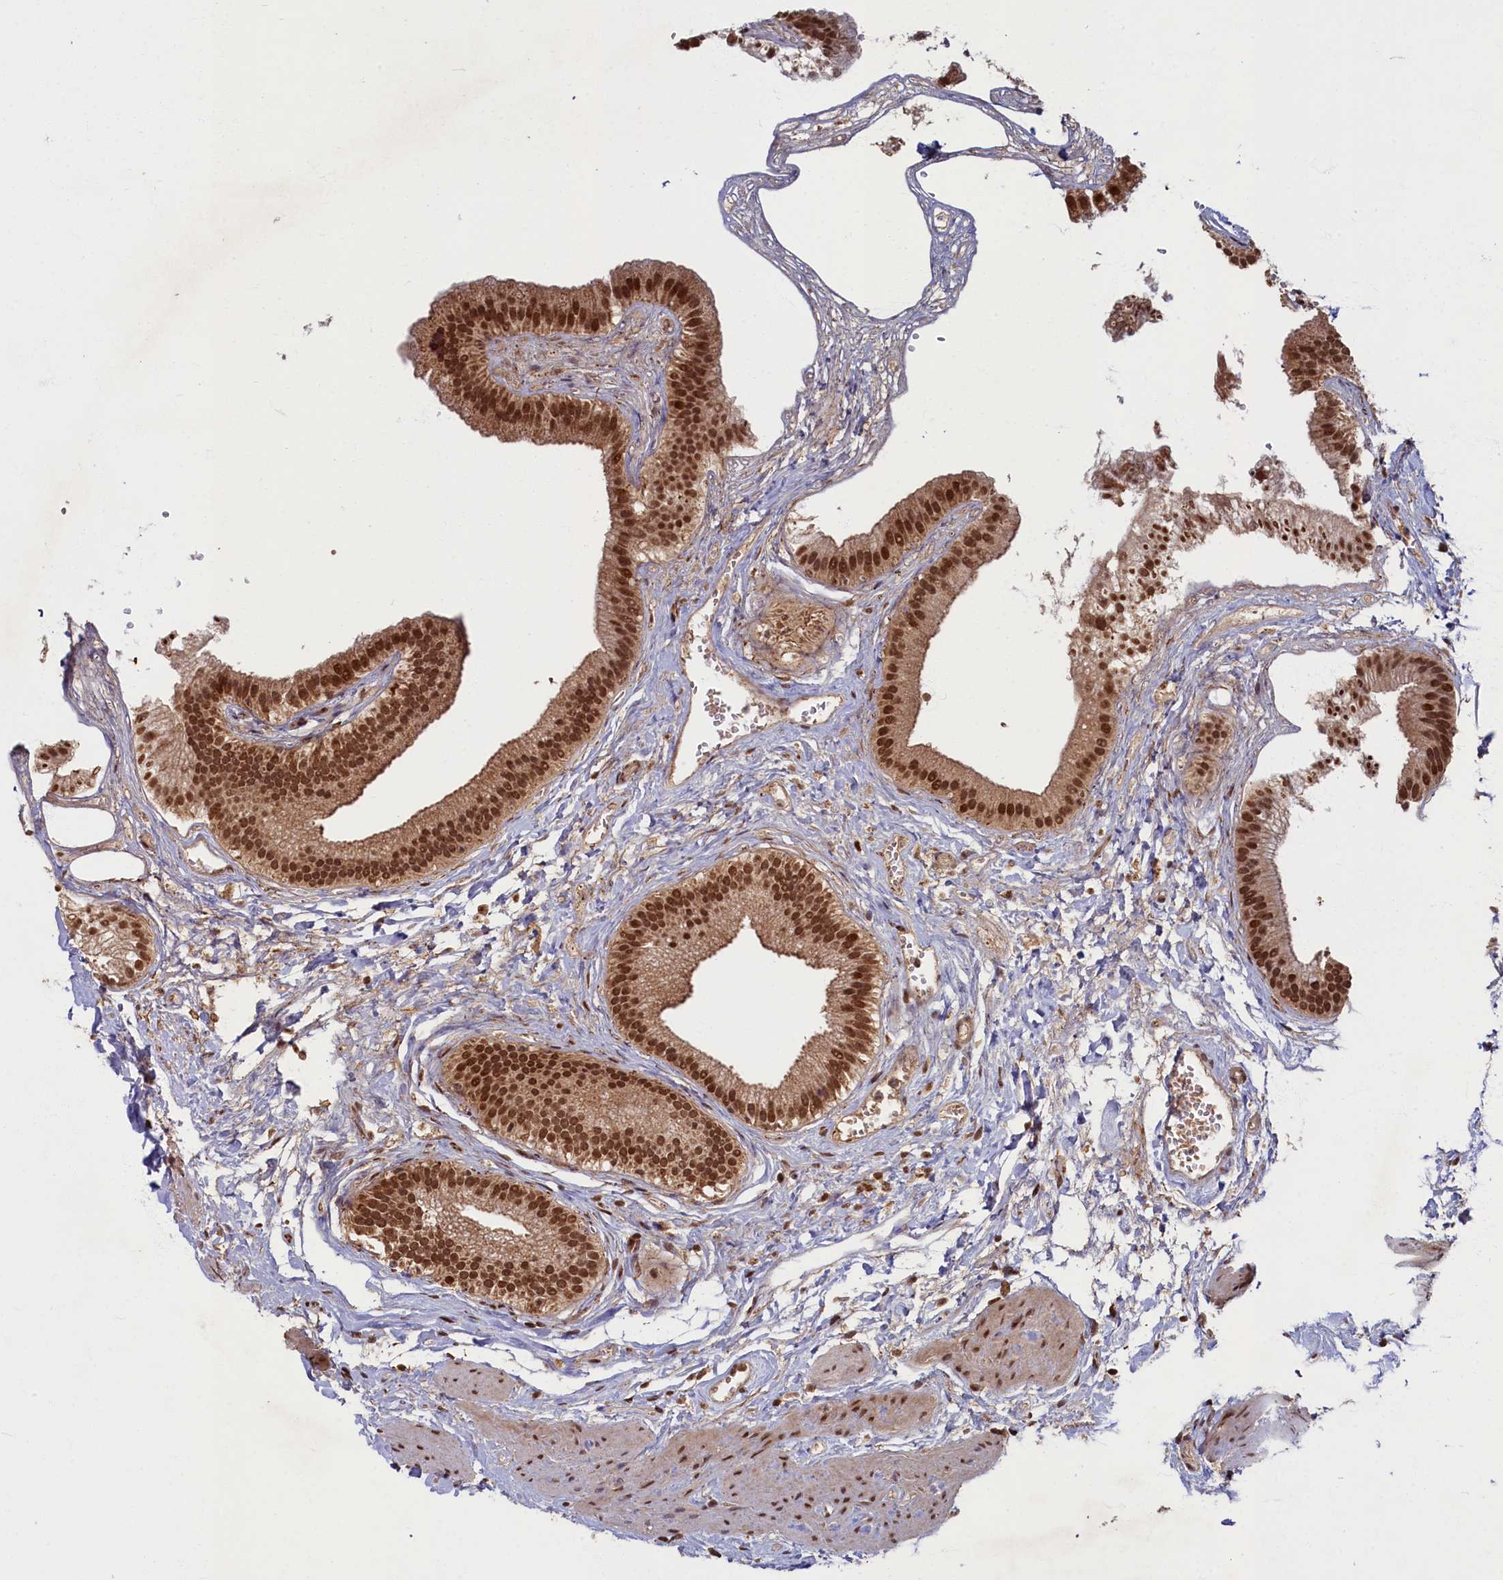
{"staining": {"intensity": "strong", "quantity": ">75%", "location": "nuclear"}, "tissue": "gallbladder", "cell_type": "Glandular cells", "image_type": "normal", "snomed": [{"axis": "morphology", "description": "Normal tissue, NOS"}, {"axis": "topography", "description": "Gallbladder"}], "caption": "Immunohistochemistry (IHC) histopathology image of benign gallbladder stained for a protein (brown), which displays high levels of strong nuclear staining in about >75% of glandular cells.", "gene": "BRCA1", "patient": {"sex": "female", "age": 54}}